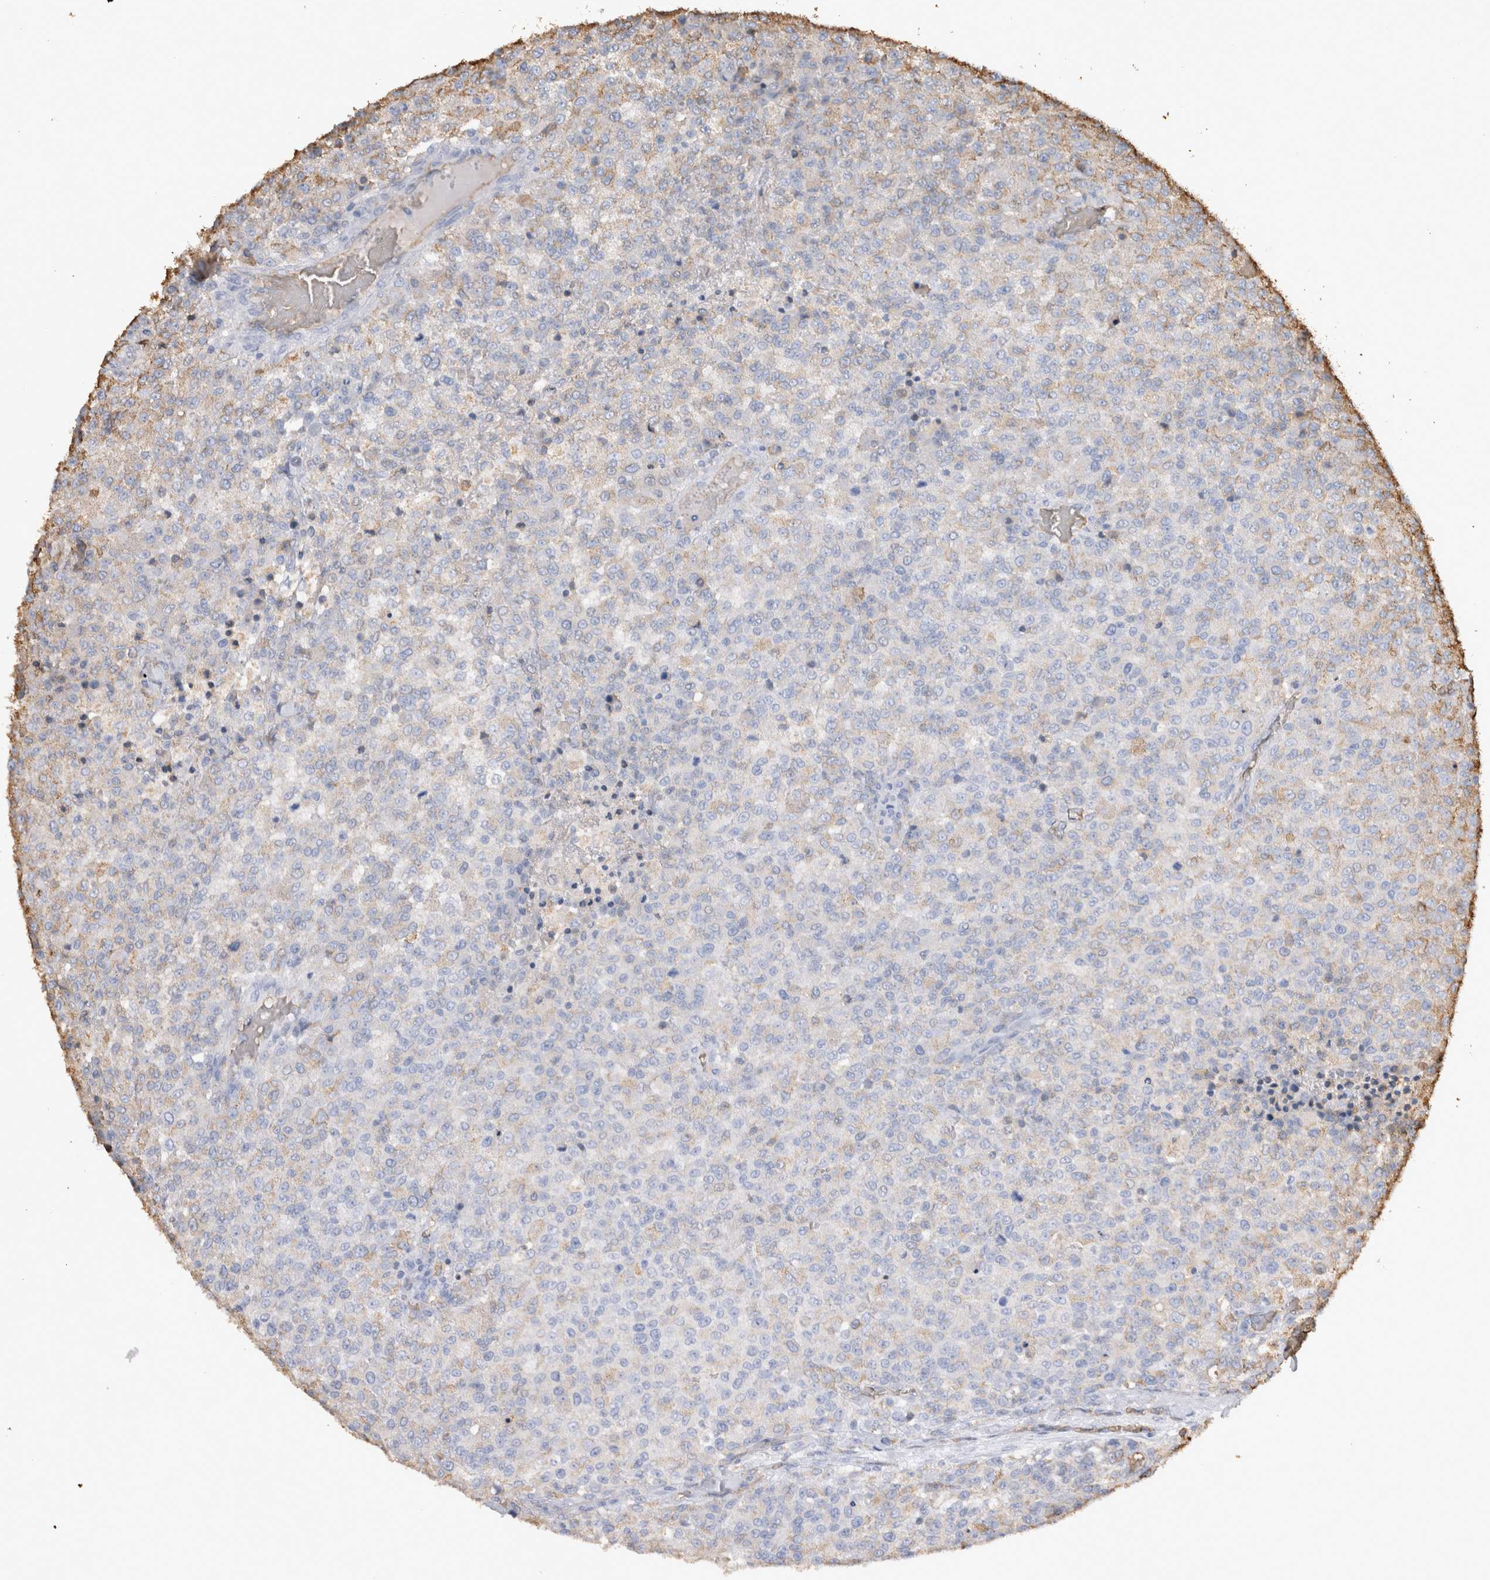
{"staining": {"intensity": "negative", "quantity": "none", "location": "none"}, "tissue": "testis cancer", "cell_type": "Tumor cells", "image_type": "cancer", "snomed": [{"axis": "morphology", "description": "Seminoma, NOS"}, {"axis": "topography", "description": "Testis"}], "caption": "Immunohistochemical staining of human testis cancer (seminoma) exhibits no significant expression in tumor cells.", "gene": "IL17RC", "patient": {"sex": "male", "age": 59}}